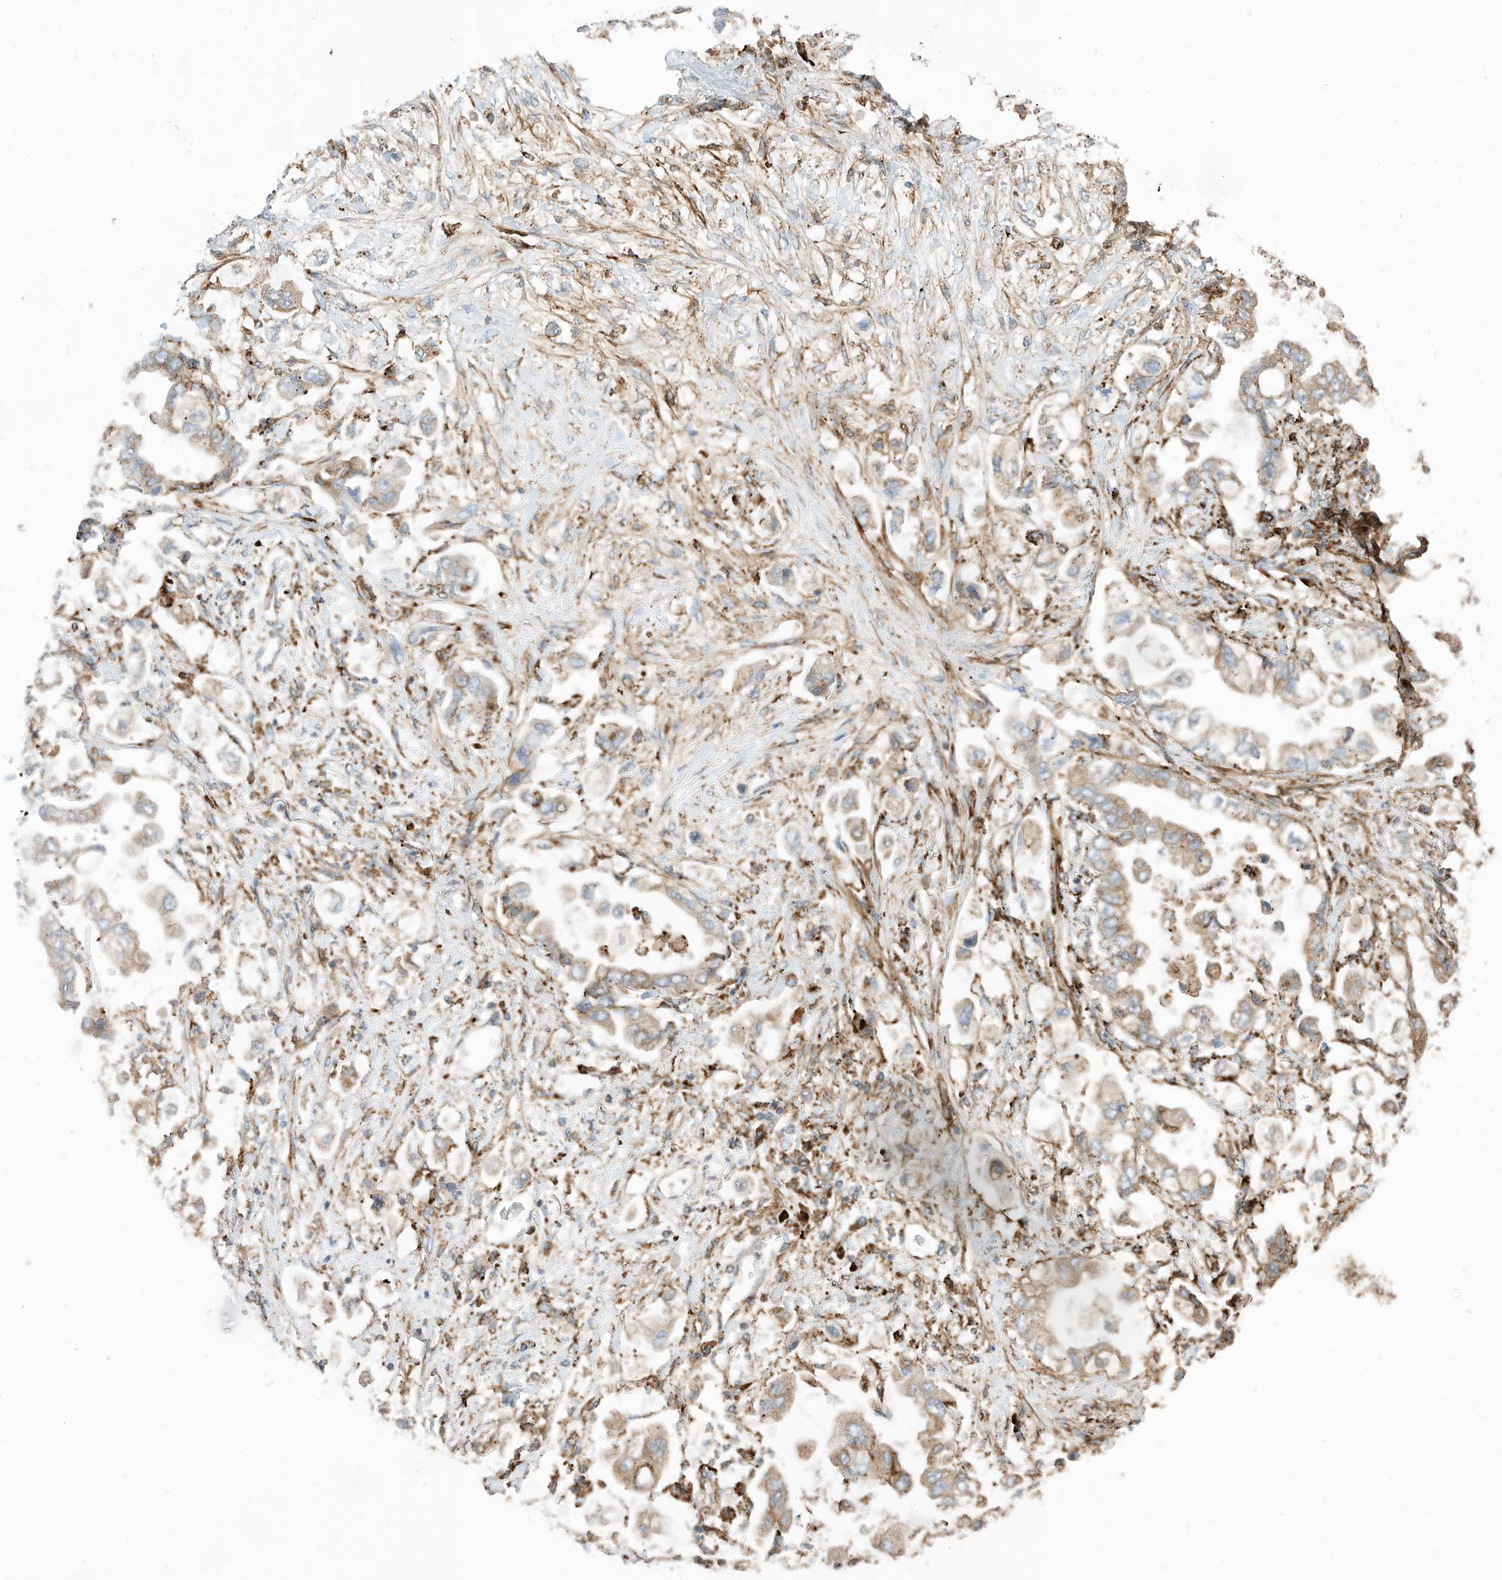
{"staining": {"intensity": "weak", "quantity": ">75%", "location": "cytoplasmic/membranous"}, "tissue": "stomach cancer", "cell_type": "Tumor cells", "image_type": "cancer", "snomed": [{"axis": "morphology", "description": "Adenocarcinoma, NOS"}, {"axis": "topography", "description": "Stomach"}], "caption": "Immunohistochemical staining of stomach adenocarcinoma displays low levels of weak cytoplasmic/membranous protein positivity in about >75% of tumor cells. Using DAB (brown) and hematoxylin (blue) stains, captured at high magnification using brightfield microscopy.", "gene": "TRNAU1AP", "patient": {"sex": "male", "age": 62}}